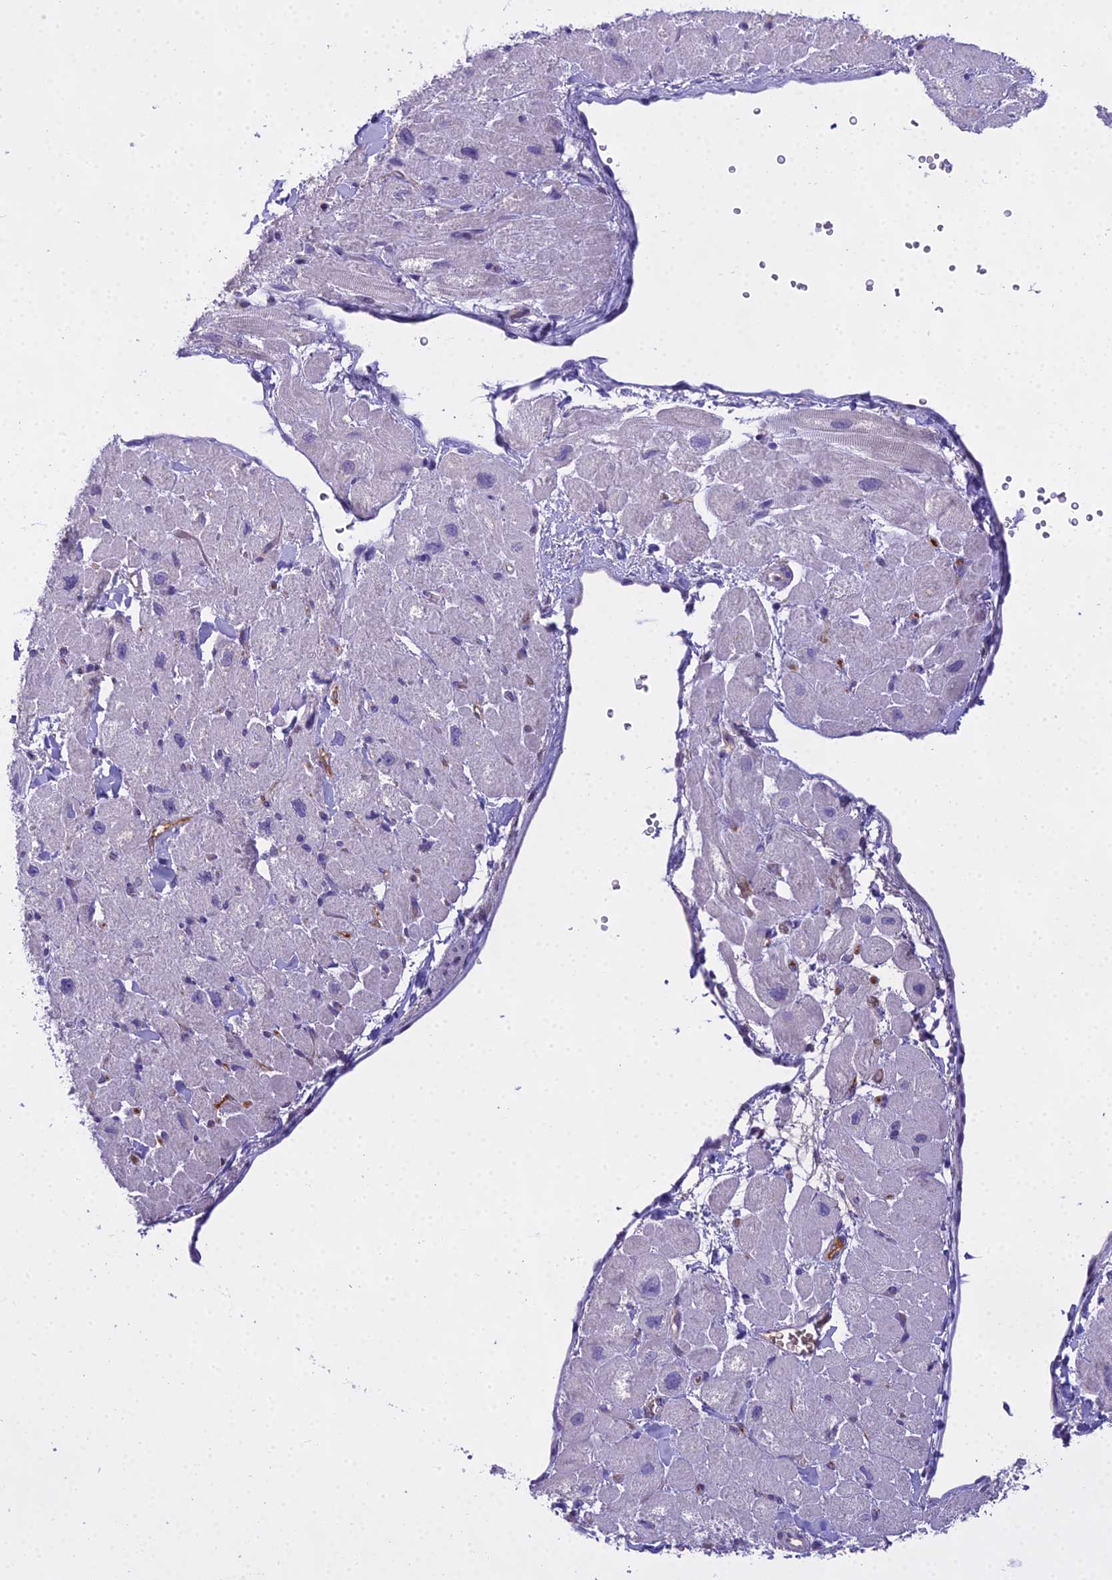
{"staining": {"intensity": "negative", "quantity": "none", "location": "none"}, "tissue": "heart muscle", "cell_type": "Cardiomyocytes", "image_type": "normal", "snomed": [{"axis": "morphology", "description": "Normal tissue, NOS"}, {"axis": "topography", "description": "Heart"}], "caption": "Immunohistochemical staining of unremarkable human heart muscle displays no significant staining in cardiomyocytes.", "gene": "MAT2A", "patient": {"sex": "male", "age": 65}}